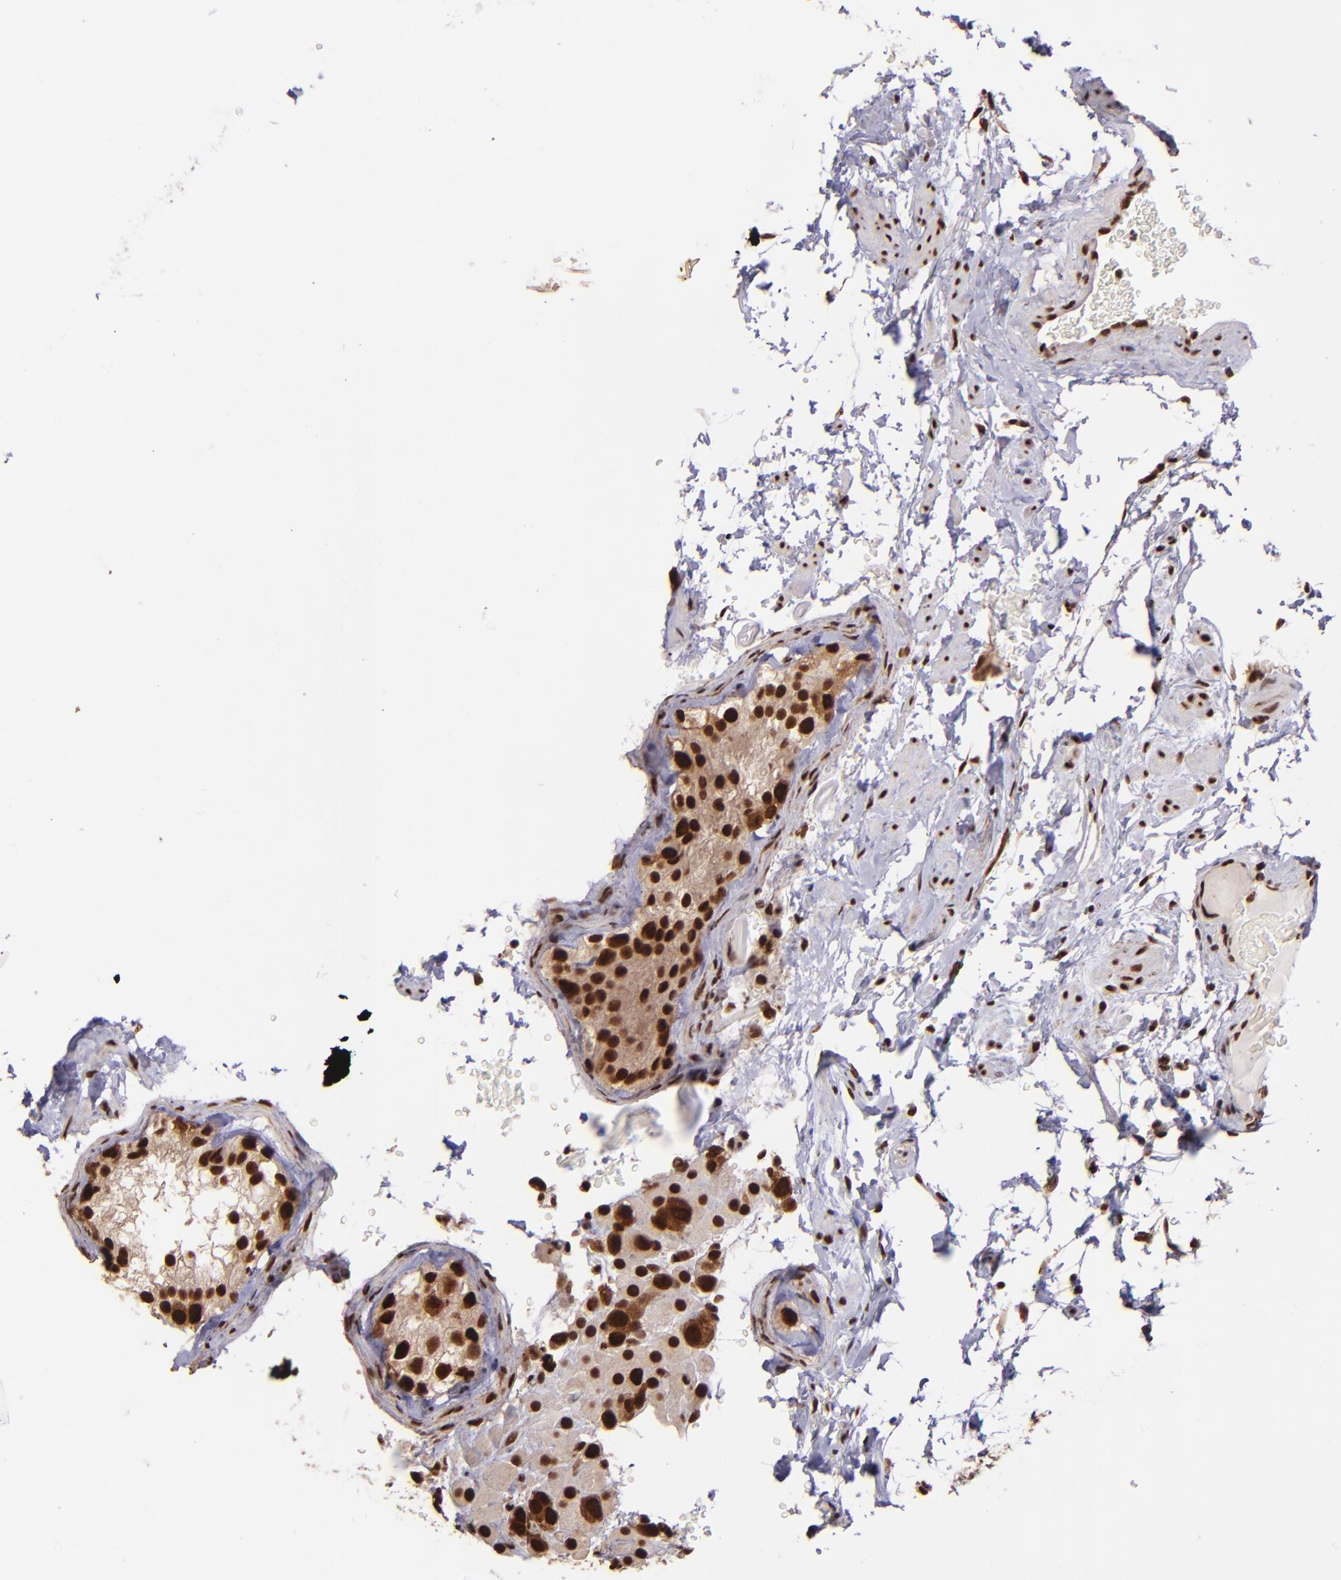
{"staining": {"intensity": "strong", "quantity": ">75%", "location": "cytoplasmic/membranous,nuclear"}, "tissue": "epididymis", "cell_type": "Glandular cells", "image_type": "normal", "snomed": [{"axis": "morphology", "description": "Normal tissue, NOS"}, {"axis": "topography", "description": "Testis"}, {"axis": "topography", "description": "Epididymis"}], "caption": "Immunohistochemistry (IHC) histopathology image of unremarkable epididymis stained for a protein (brown), which exhibits high levels of strong cytoplasmic/membranous,nuclear staining in approximately >75% of glandular cells.", "gene": "PQBP1", "patient": {"sex": "male", "age": 36}}